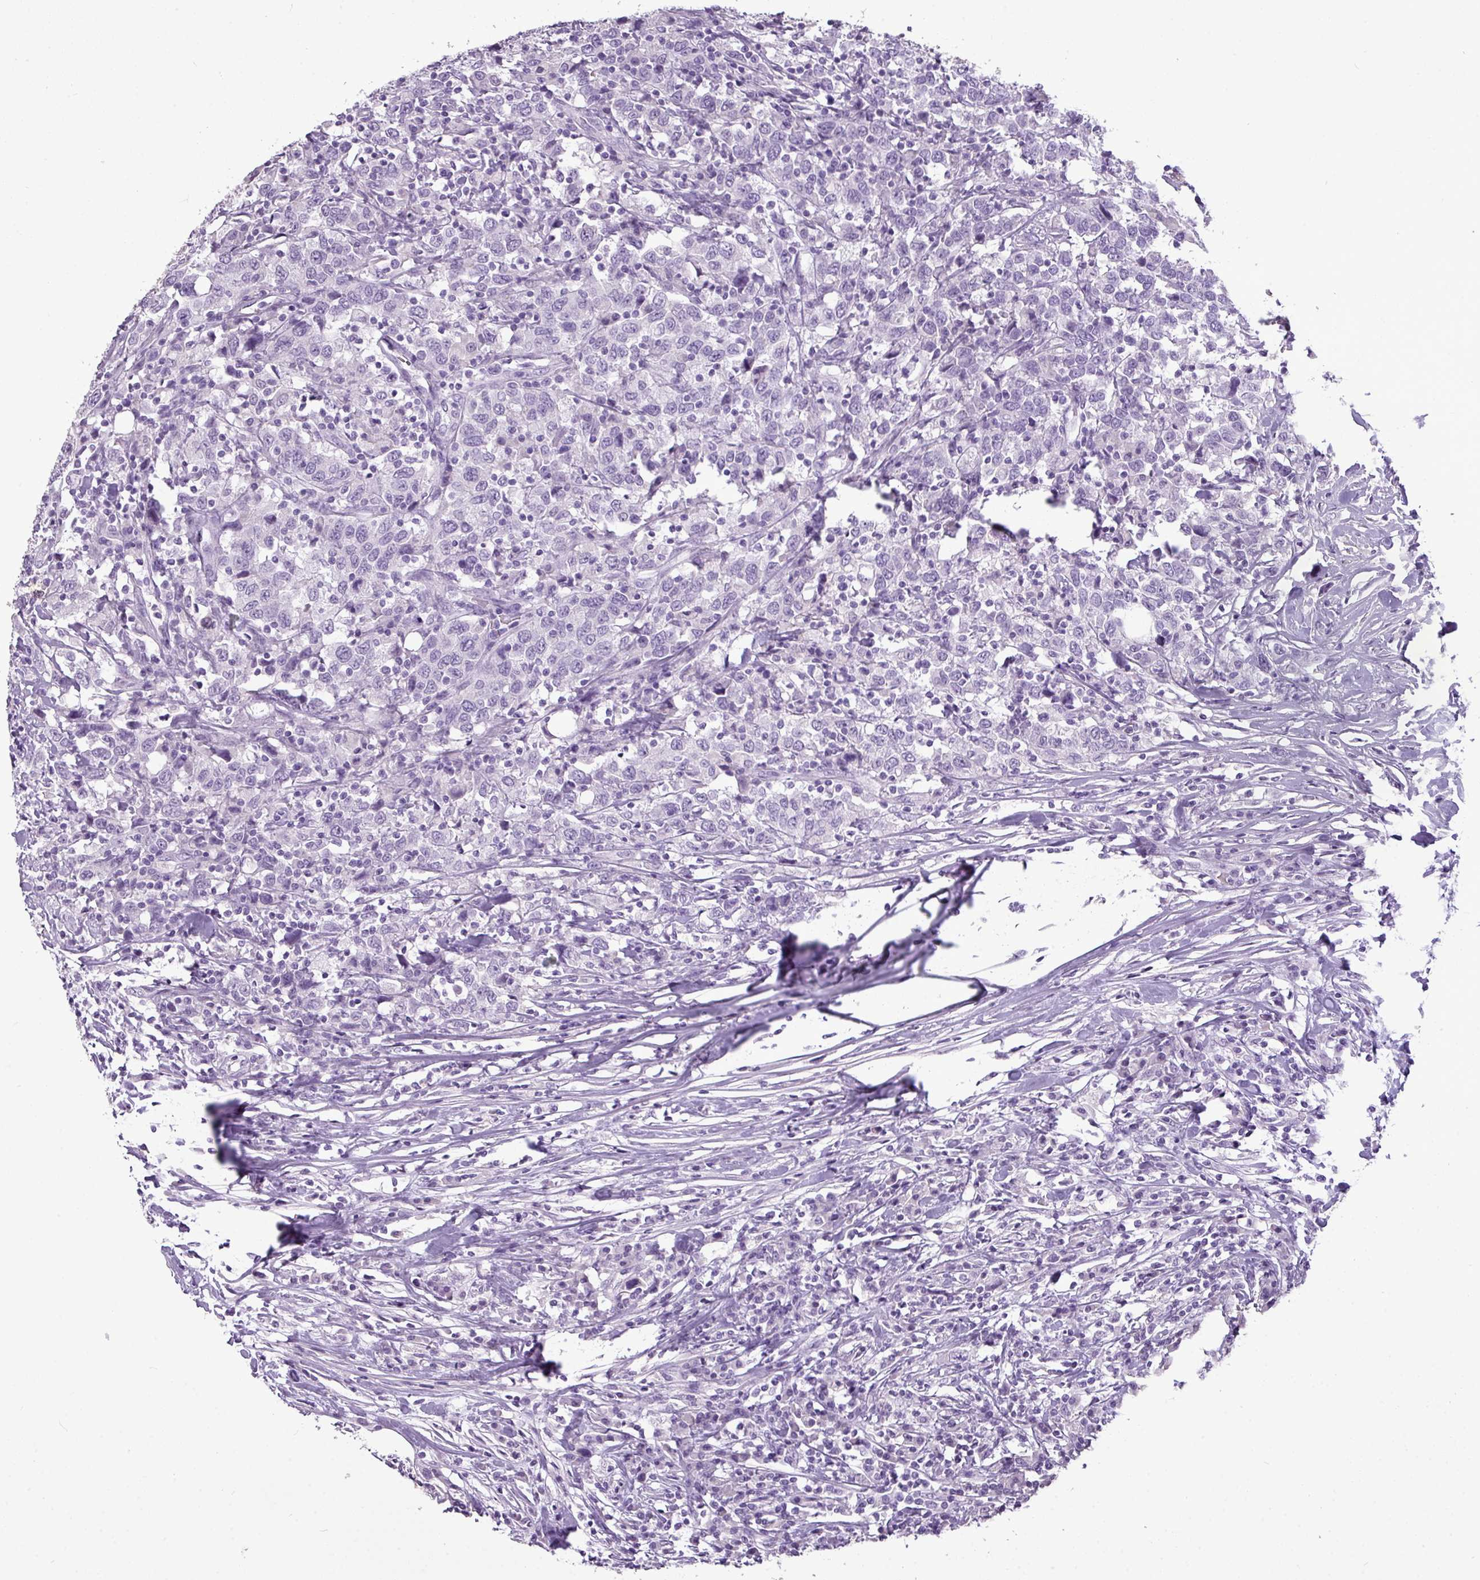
{"staining": {"intensity": "negative", "quantity": "none", "location": "none"}, "tissue": "urothelial cancer", "cell_type": "Tumor cells", "image_type": "cancer", "snomed": [{"axis": "morphology", "description": "Urothelial carcinoma, High grade"}, {"axis": "topography", "description": "Urinary bladder"}], "caption": "Immunohistochemistry (IHC) photomicrograph of neoplastic tissue: high-grade urothelial carcinoma stained with DAB (3,3'-diaminobenzidine) displays no significant protein positivity in tumor cells.", "gene": "TMEM91", "patient": {"sex": "male", "age": 61}}